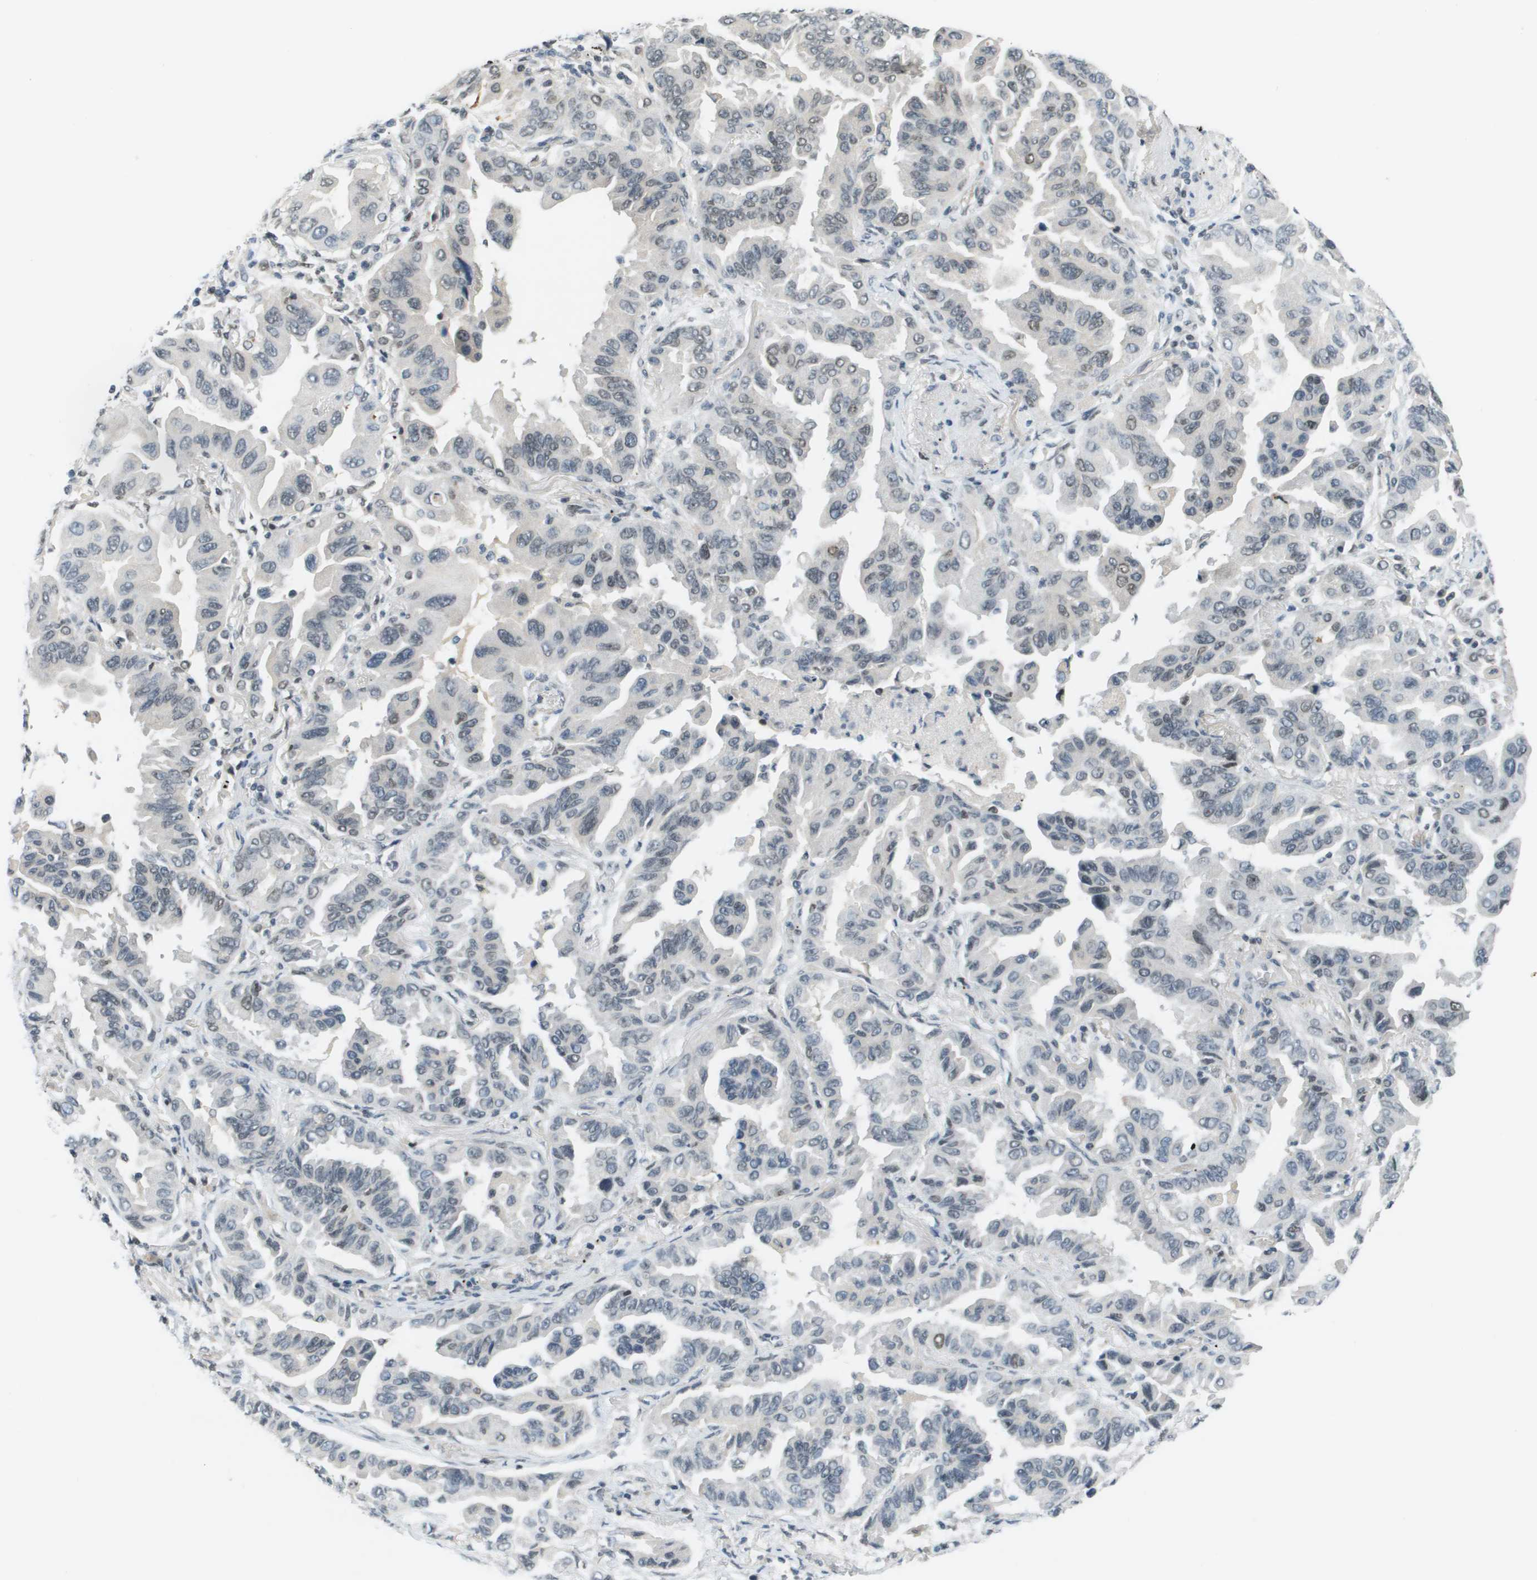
{"staining": {"intensity": "weak", "quantity": "<25%", "location": "nuclear"}, "tissue": "lung cancer", "cell_type": "Tumor cells", "image_type": "cancer", "snomed": [{"axis": "morphology", "description": "Adenocarcinoma, NOS"}, {"axis": "topography", "description": "Lung"}], "caption": "A histopathology image of human lung cancer is negative for staining in tumor cells.", "gene": "CBX5", "patient": {"sex": "female", "age": 65}}